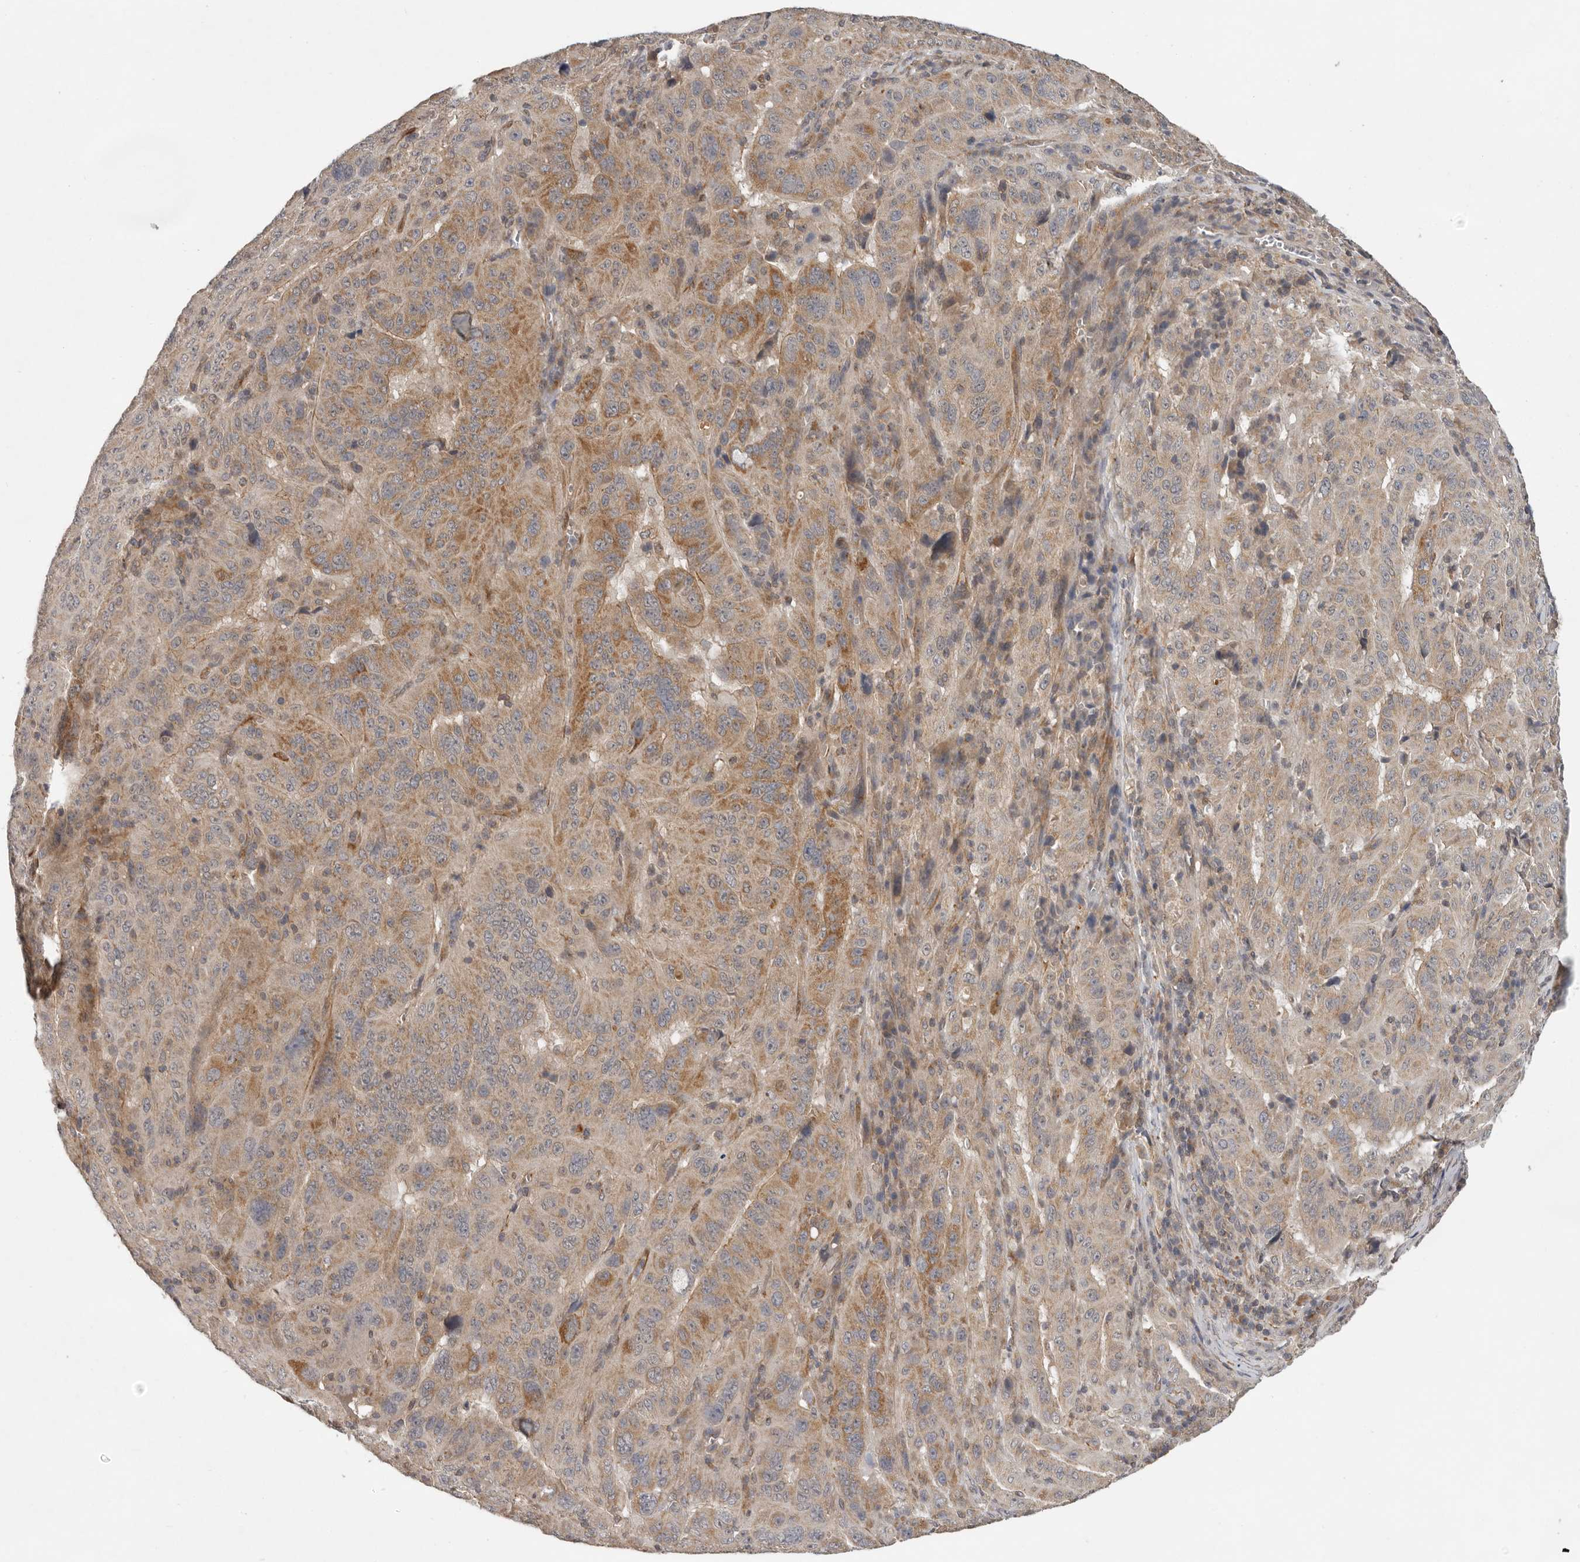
{"staining": {"intensity": "moderate", "quantity": "25%-75%", "location": "cytoplasmic/membranous"}, "tissue": "pancreatic cancer", "cell_type": "Tumor cells", "image_type": "cancer", "snomed": [{"axis": "morphology", "description": "Adenocarcinoma, NOS"}, {"axis": "topography", "description": "Pancreas"}], "caption": "An image of human pancreatic cancer stained for a protein shows moderate cytoplasmic/membranous brown staining in tumor cells. Ihc stains the protein in brown and the nuclei are stained blue.", "gene": "RNF157", "patient": {"sex": "male", "age": 63}}